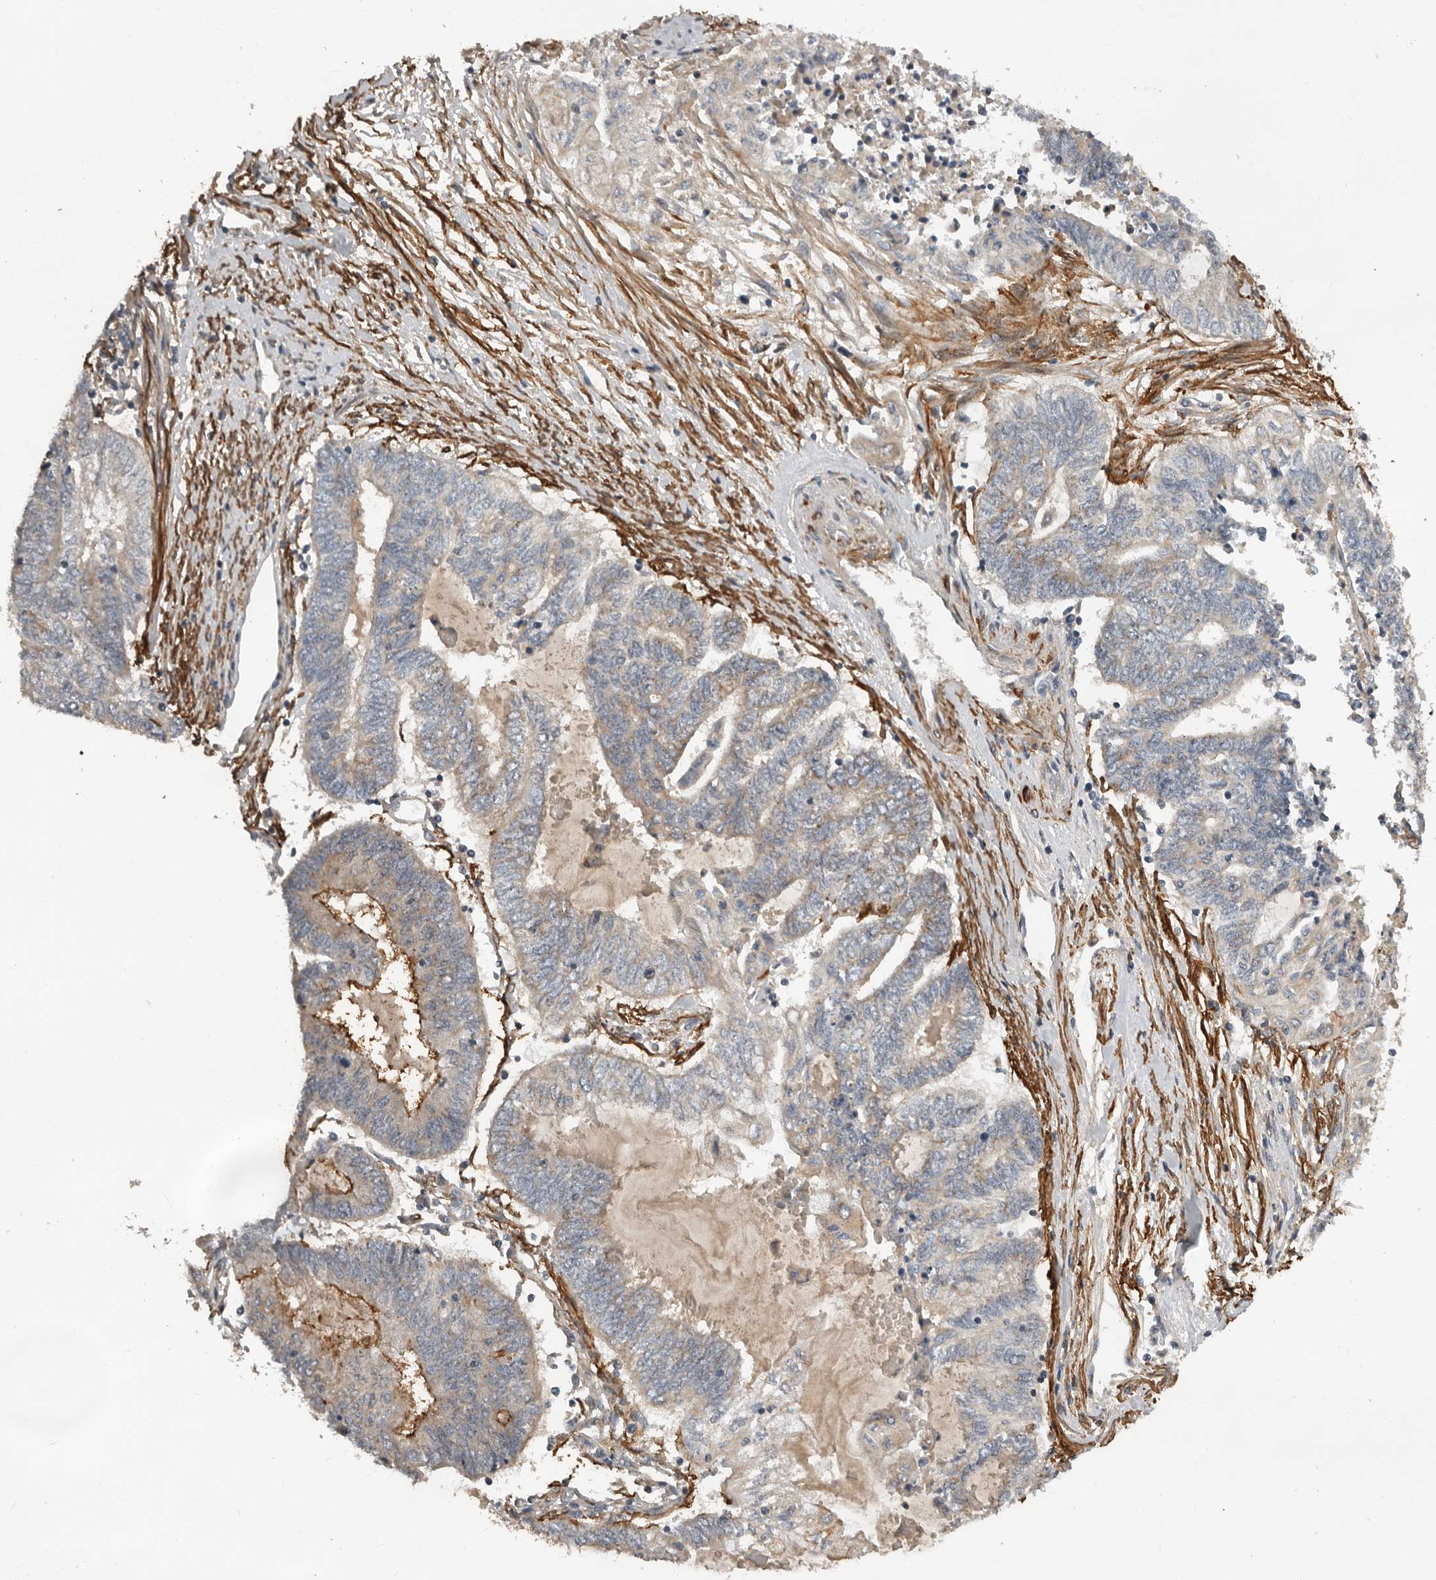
{"staining": {"intensity": "weak", "quantity": "<25%", "location": "cytoplasmic/membranous"}, "tissue": "endometrial cancer", "cell_type": "Tumor cells", "image_type": "cancer", "snomed": [{"axis": "morphology", "description": "Adenocarcinoma, NOS"}, {"axis": "topography", "description": "Uterus"}, {"axis": "topography", "description": "Endometrium"}], "caption": "This is a histopathology image of immunohistochemistry (IHC) staining of adenocarcinoma (endometrial), which shows no expression in tumor cells.", "gene": "RNF157", "patient": {"sex": "female", "age": 70}}